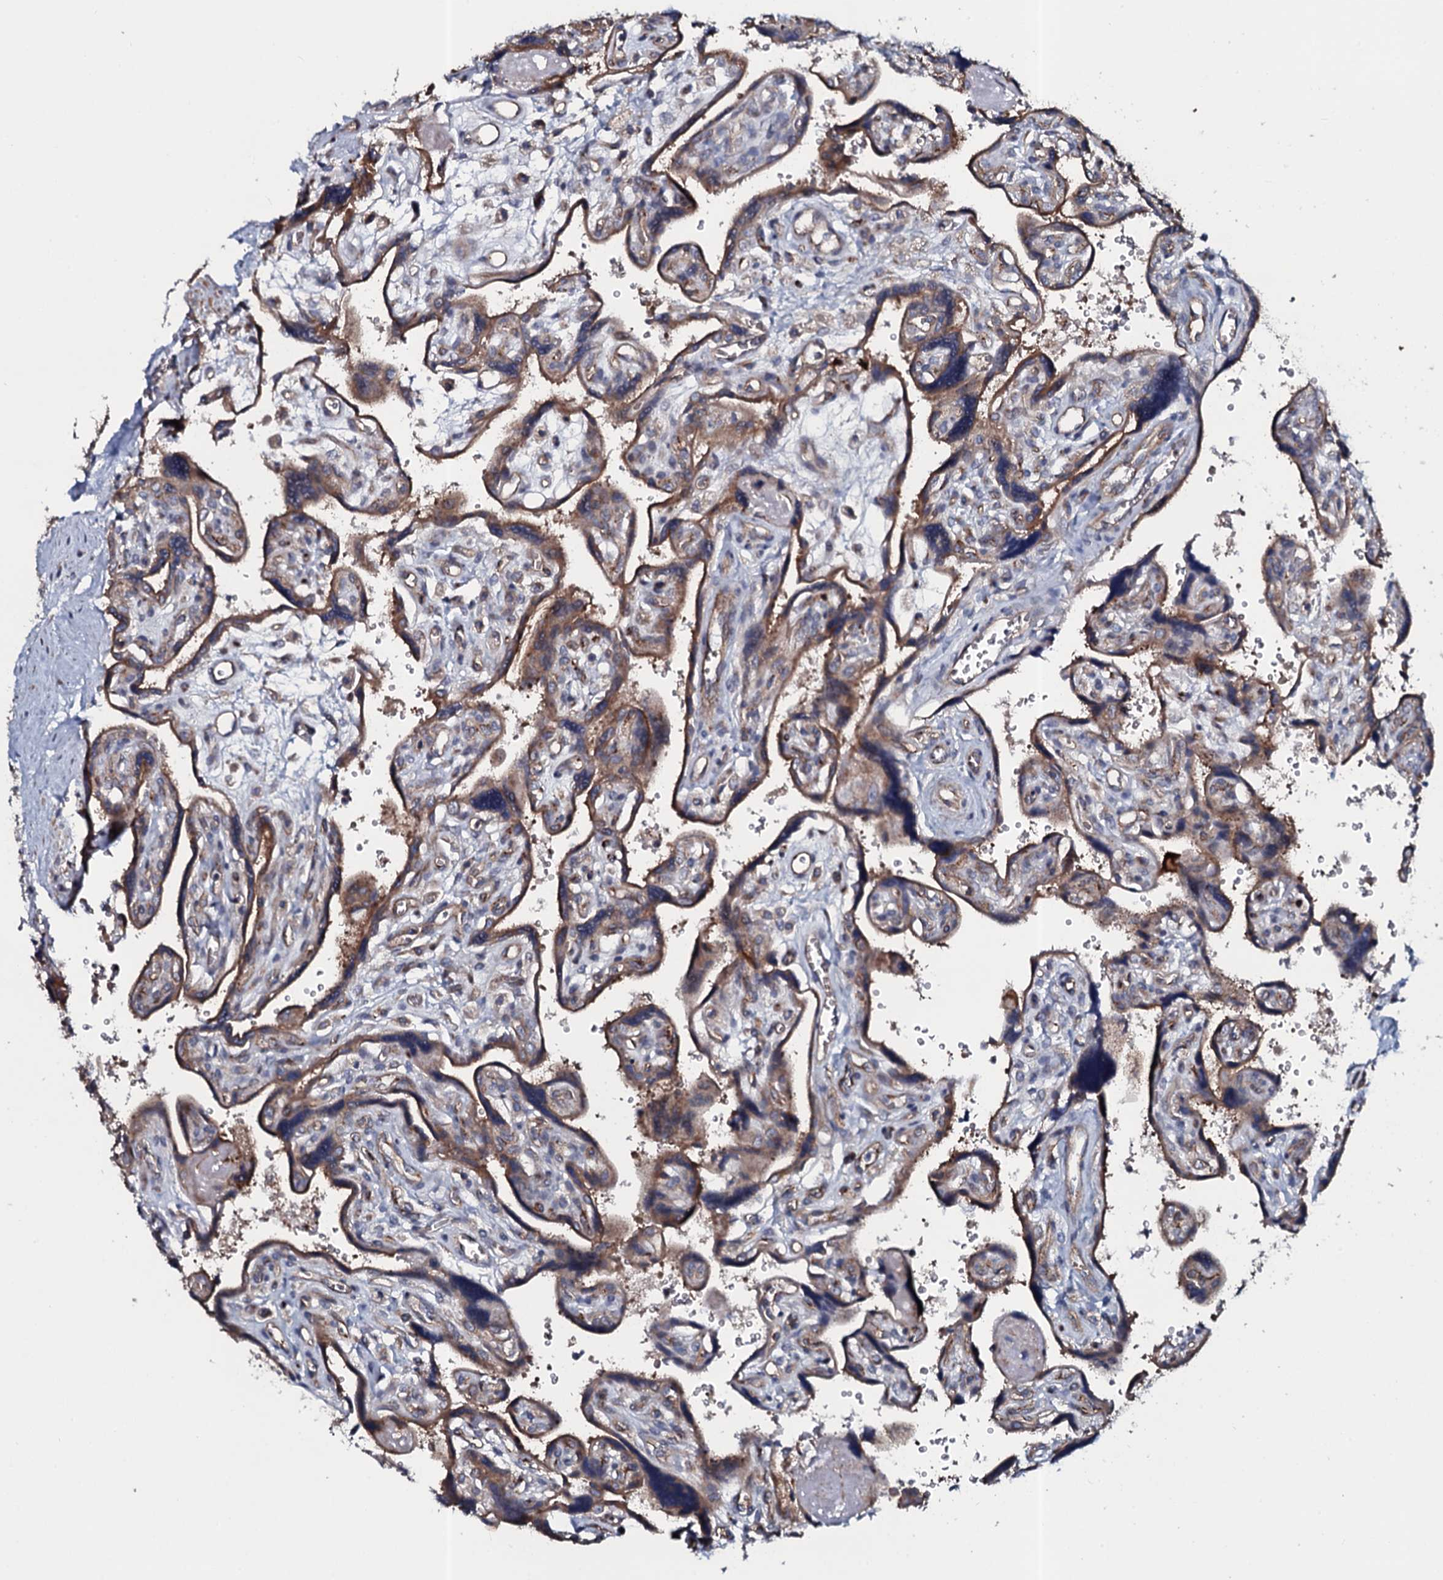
{"staining": {"intensity": "moderate", "quantity": ">75%", "location": "cytoplasmic/membranous"}, "tissue": "placenta", "cell_type": "Trophoblastic cells", "image_type": "normal", "snomed": [{"axis": "morphology", "description": "Normal tissue, NOS"}, {"axis": "topography", "description": "Placenta"}], "caption": "Immunohistochemical staining of unremarkable human placenta demonstrates >75% levels of moderate cytoplasmic/membranous protein staining in about >75% of trophoblastic cells.", "gene": "TMEM151A", "patient": {"sex": "female", "age": 39}}